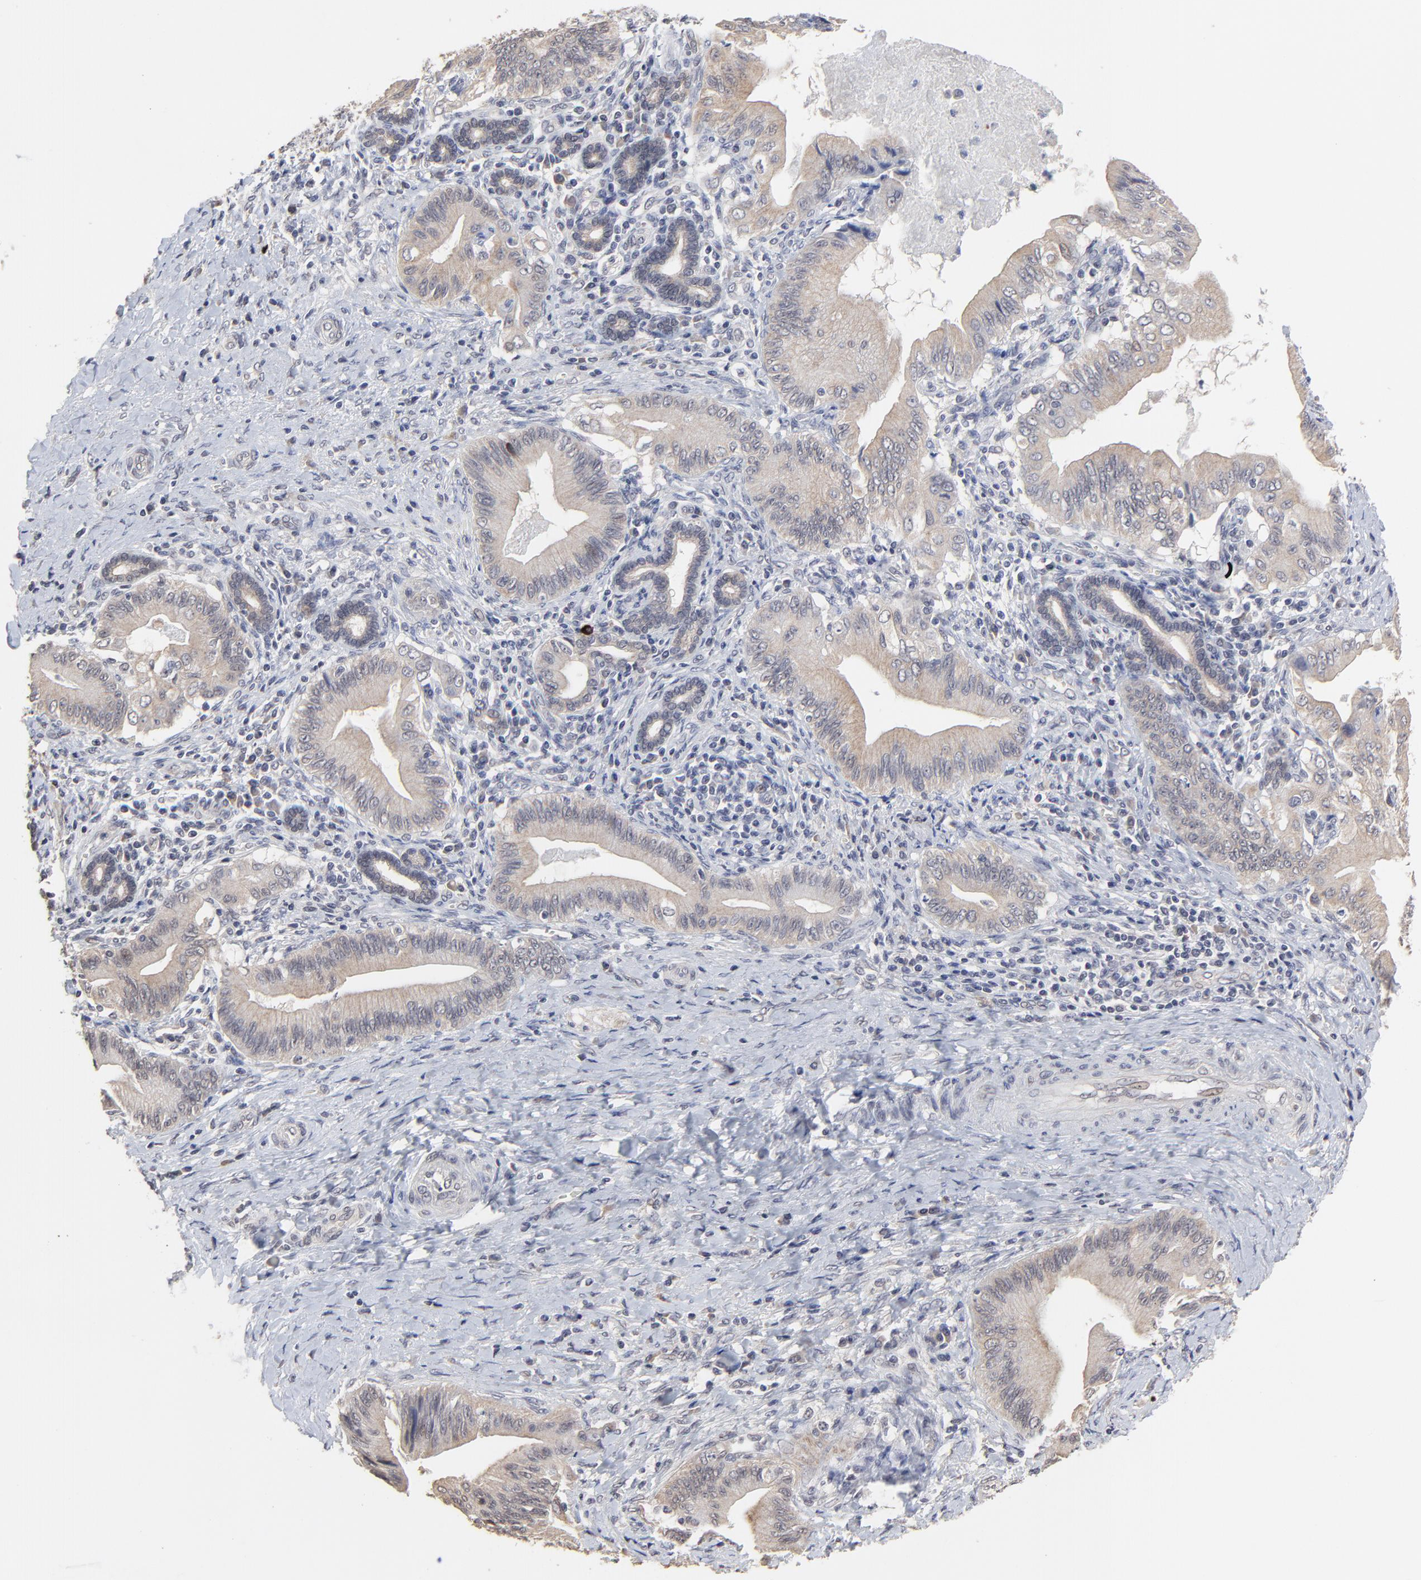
{"staining": {"intensity": "weak", "quantity": ">75%", "location": "cytoplasmic/membranous"}, "tissue": "liver cancer", "cell_type": "Tumor cells", "image_type": "cancer", "snomed": [{"axis": "morphology", "description": "Cholangiocarcinoma"}, {"axis": "topography", "description": "Liver"}], "caption": "Protein expression analysis of human liver cancer reveals weak cytoplasmic/membranous positivity in about >75% of tumor cells.", "gene": "FAM199X", "patient": {"sex": "male", "age": 58}}